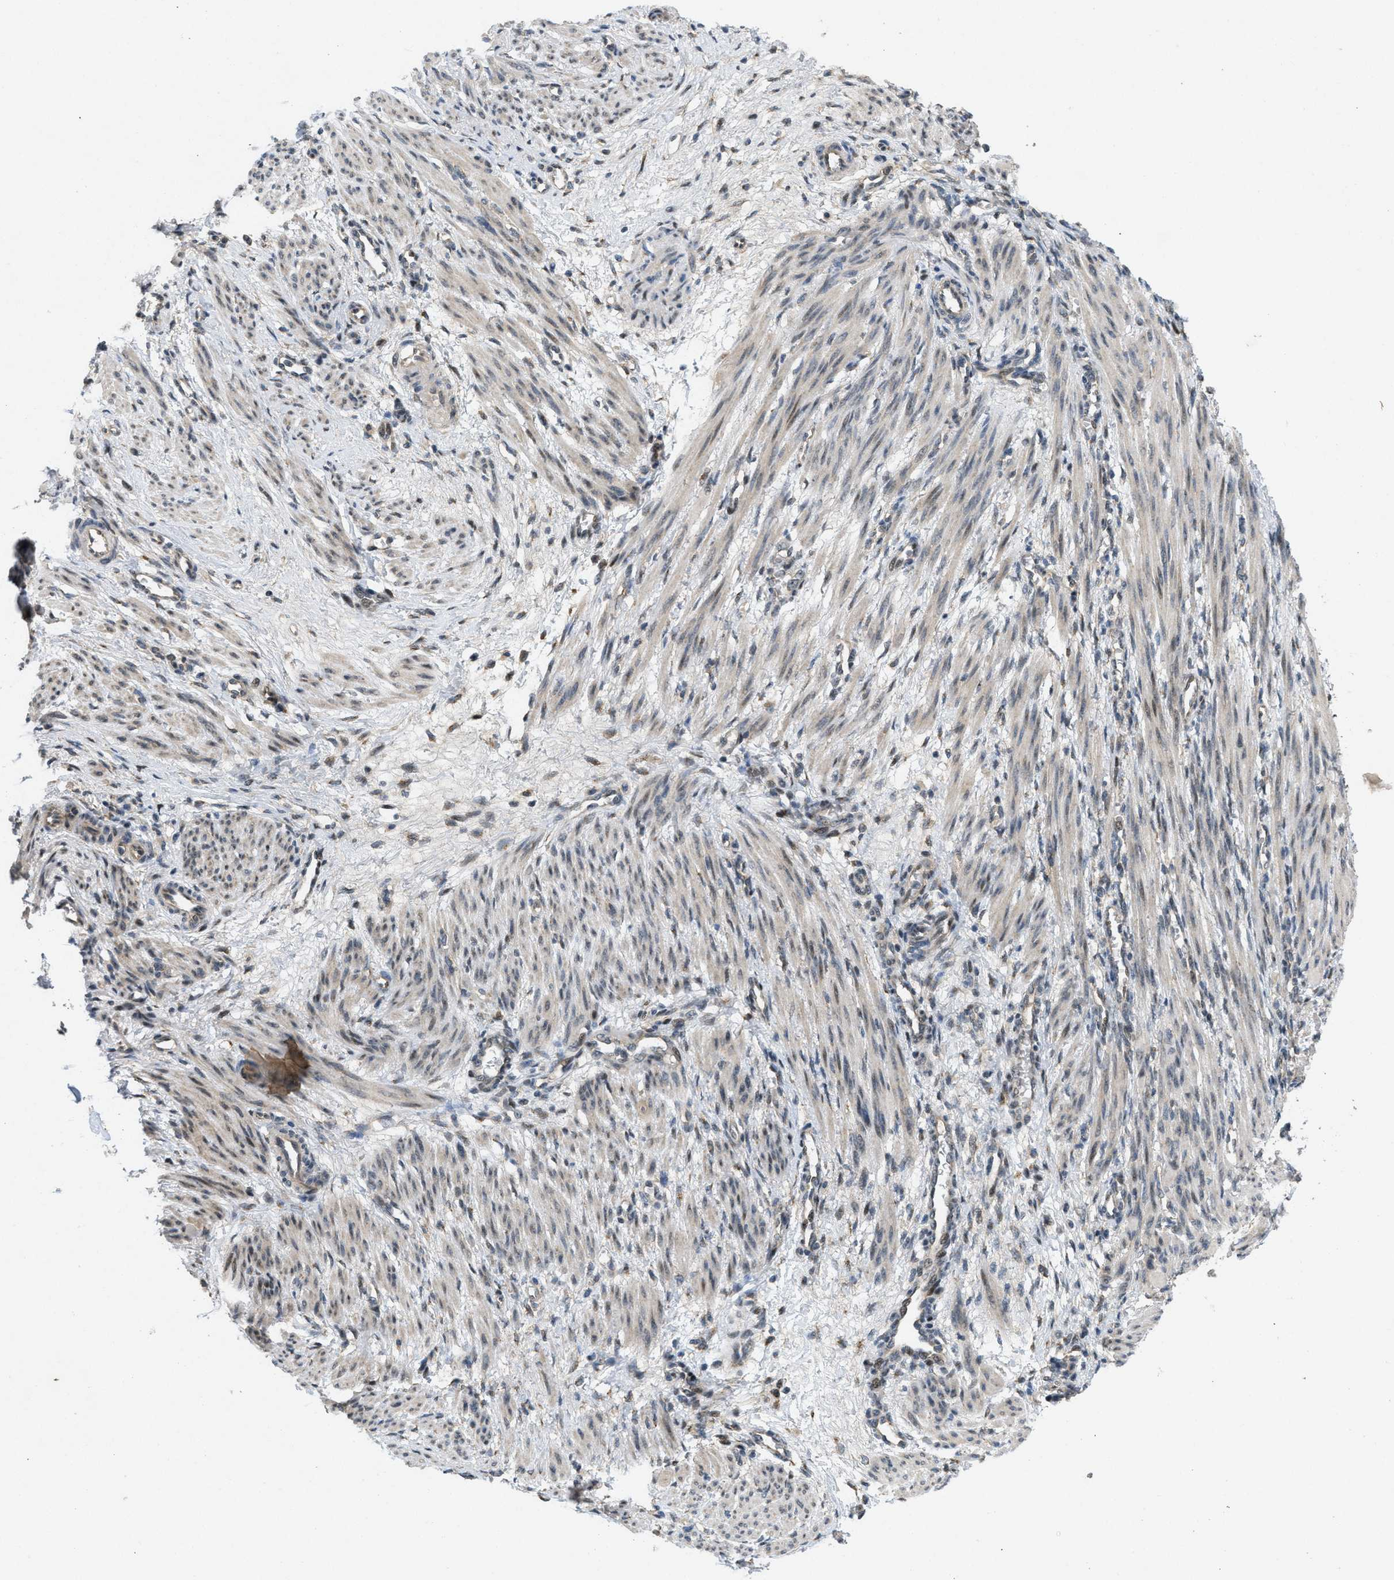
{"staining": {"intensity": "negative", "quantity": "none", "location": "none"}, "tissue": "smooth muscle", "cell_type": "Smooth muscle cells", "image_type": "normal", "snomed": [{"axis": "morphology", "description": "Normal tissue, NOS"}, {"axis": "topography", "description": "Endometrium"}], "caption": "The immunohistochemistry photomicrograph has no significant expression in smooth muscle cells of smooth muscle.", "gene": "IFNLR1", "patient": {"sex": "female", "age": 33}}